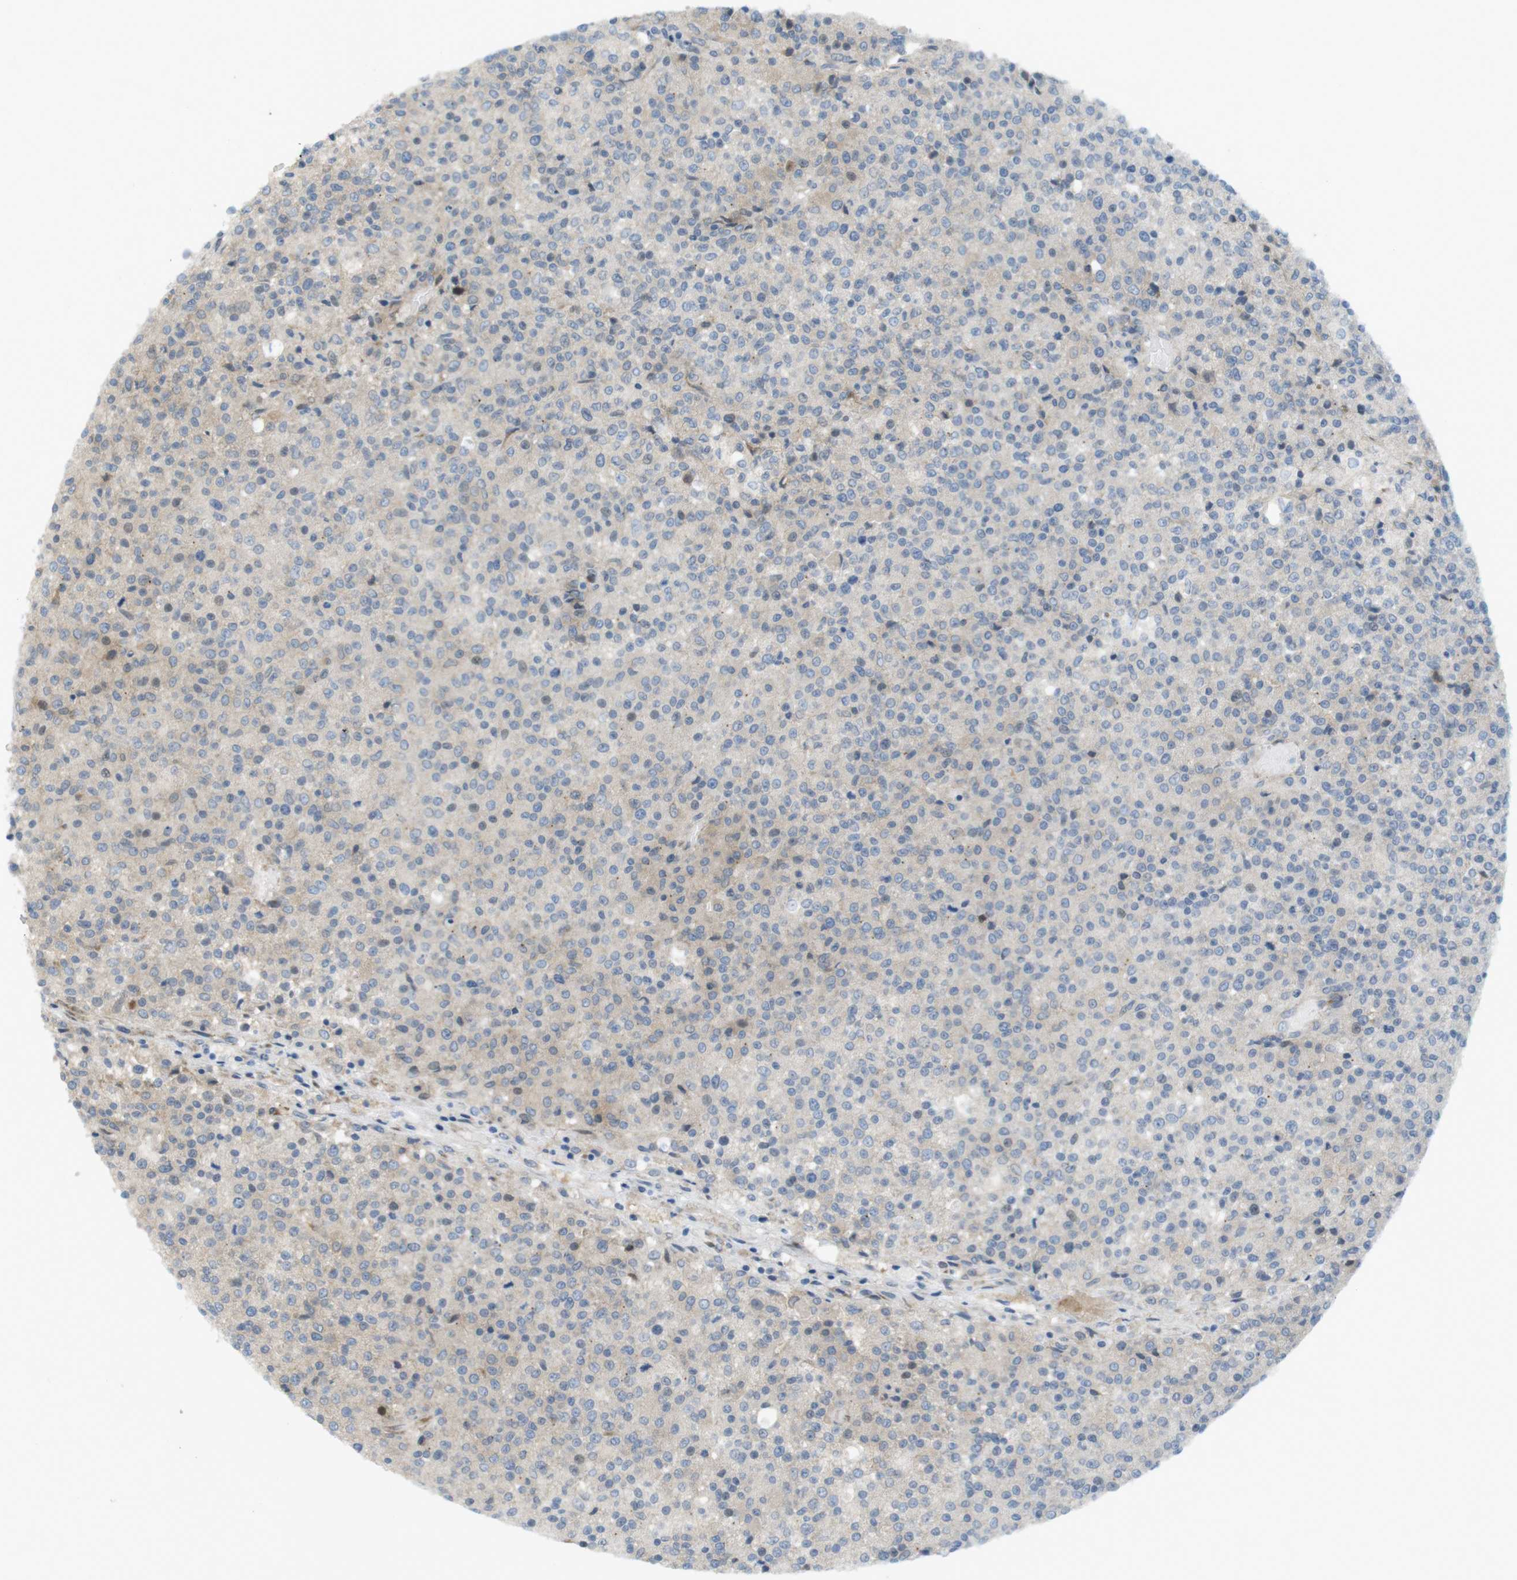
{"staining": {"intensity": "weak", "quantity": "<25%", "location": "cytoplasmic/membranous"}, "tissue": "testis cancer", "cell_type": "Tumor cells", "image_type": "cancer", "snomed": [{"axis": "morphology", "description": "Seminoma, NOS"}, {"axis": "topography", "description": "Testis"}], "caption": "This histopathology image is of testis seminoma stained with immunohistochemistry (IHC) to label a protein in brown with the nuclei are counter-stained blue. There is no expression in tumor cells. Nuclei are stained in blue.", "gene": "GJC3", "patient": {"sex": "male", "age": 59}}